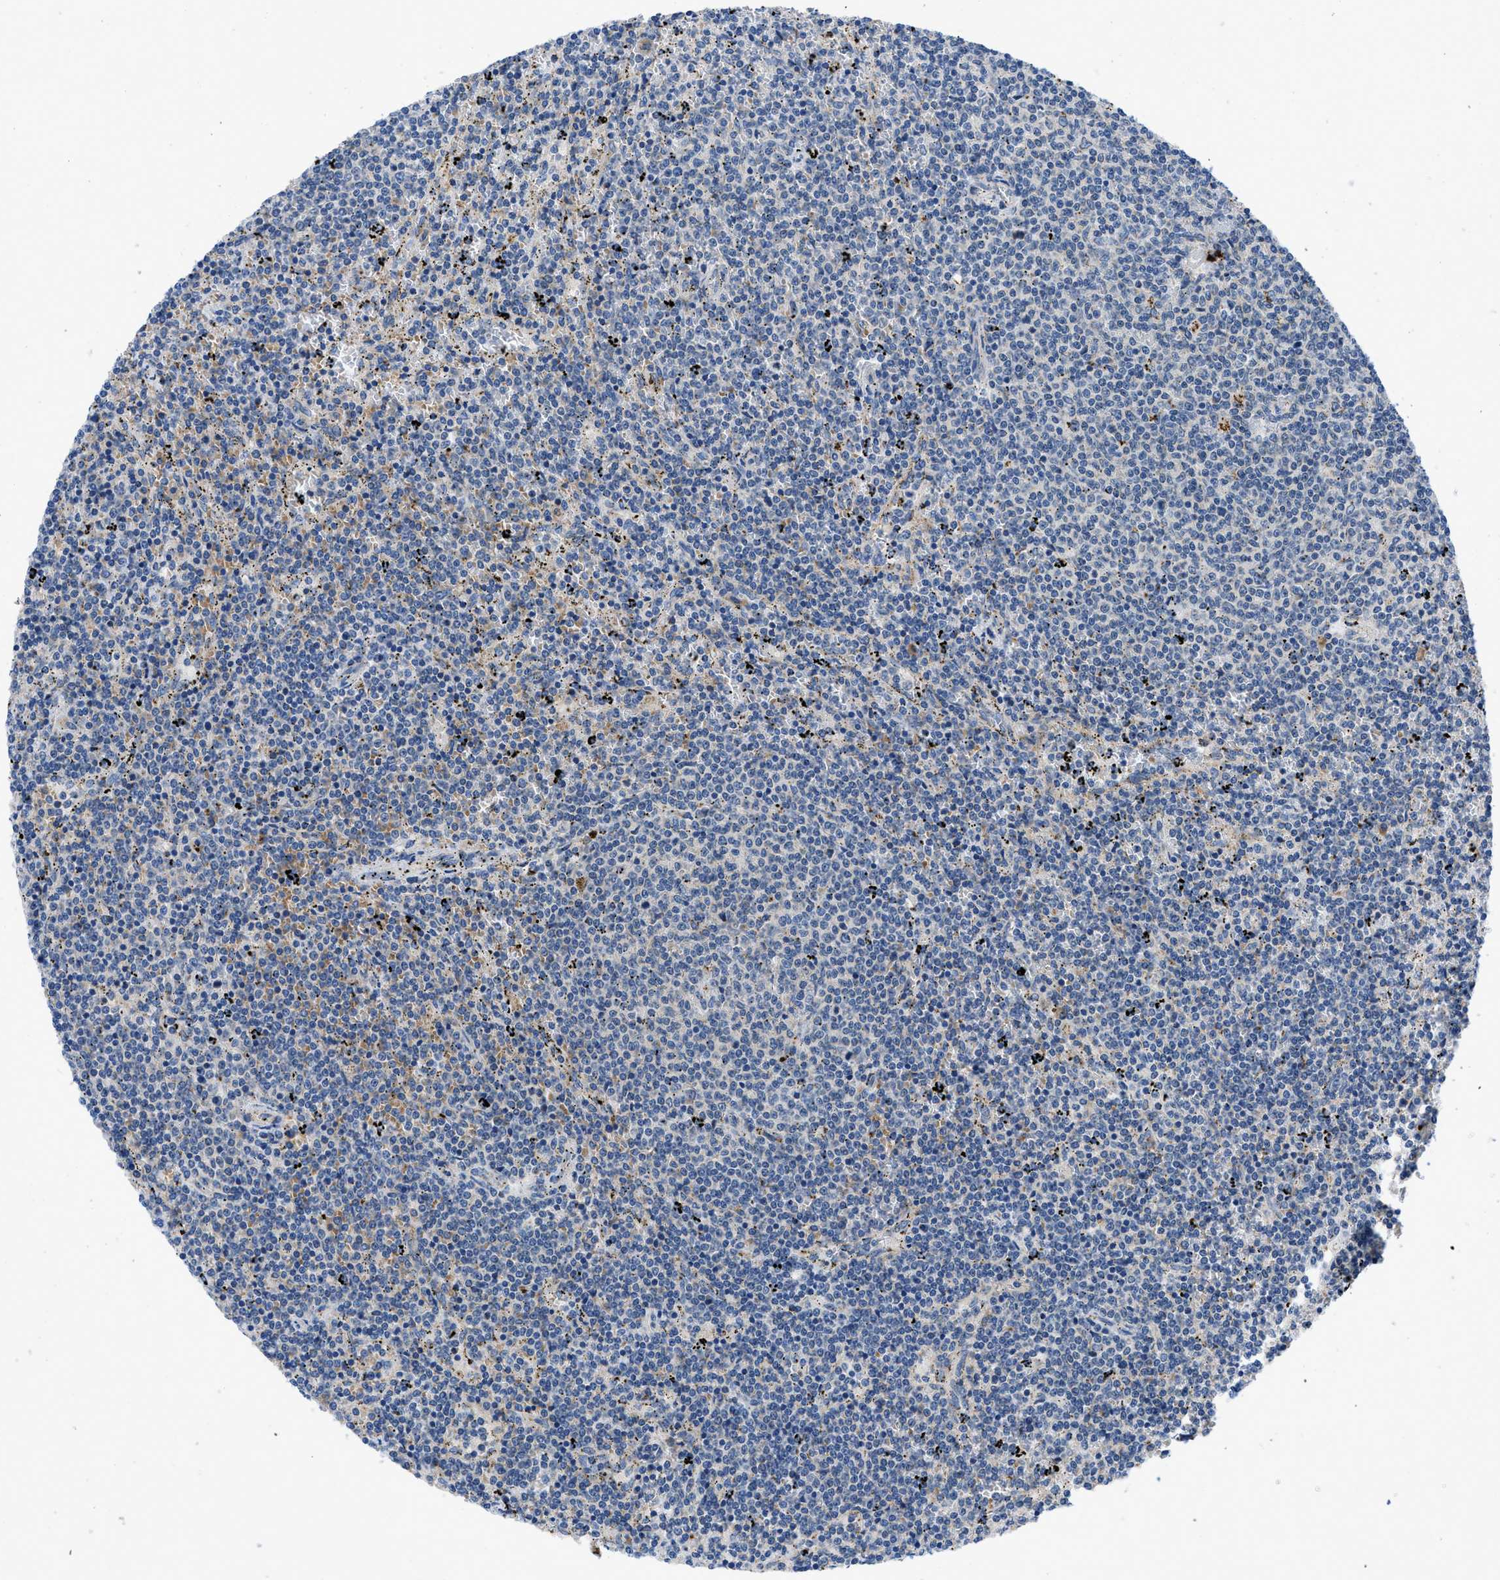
{"staining": {"intensity": "negative", "quantity": "none", "location": "none"}, "tissue": "lymphoma", "cell_type": "Tumor cells", "image_type": "cancer", "snomed": [{"axis": "morphology", "description": "Malignant lymphoma, non-Hodgkin's type, Low grade"}, {"axis": "topography", "description": "Spleen"}], "caption": "Human malignant lymphoma, non-Hodgkin's type (low-grade) stained for a protein using IHC displays no positivity in tumor cells.", "gene": "TMEM248", "patient": {"sex": "female", "age": 50}}